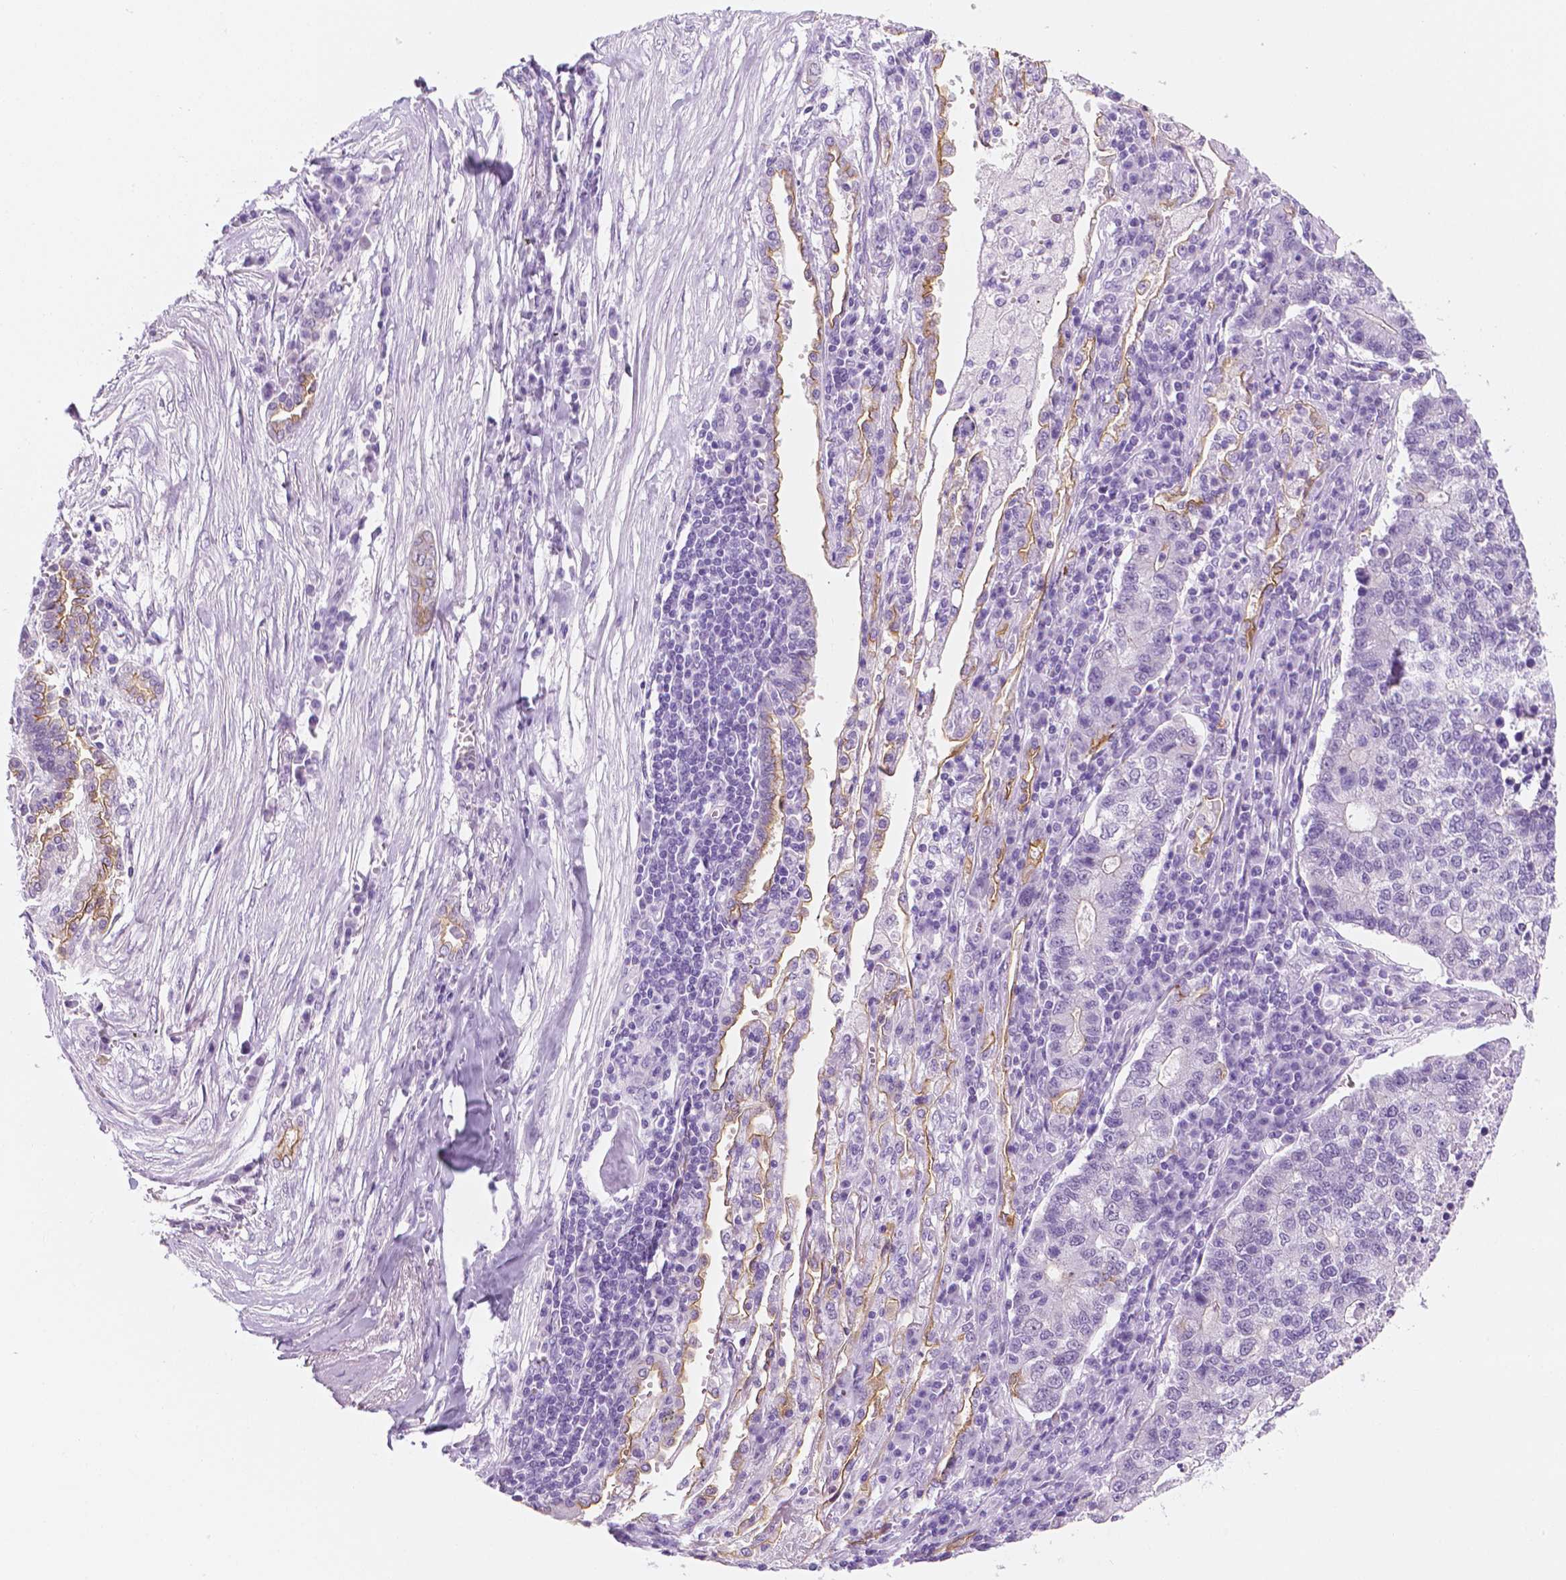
{"staining": {"intensity": "negative", "quantity": "none", "location": "none"}, "tissue": "lung cancer", "cell_type": "Tumor cells", "image_type": "cancer", "snomed": [{"axis": "morphology", "description": "Adenocarcinoma, NOS"}, {"axis": "topography", "description": "Lung"}], "caption": "Lung adenocarcinoma was stained to show a protein in brown. There is no significant staining in tumor cells.", "gene": "PPL", "patient": {"sex": "male", "age": 57}}